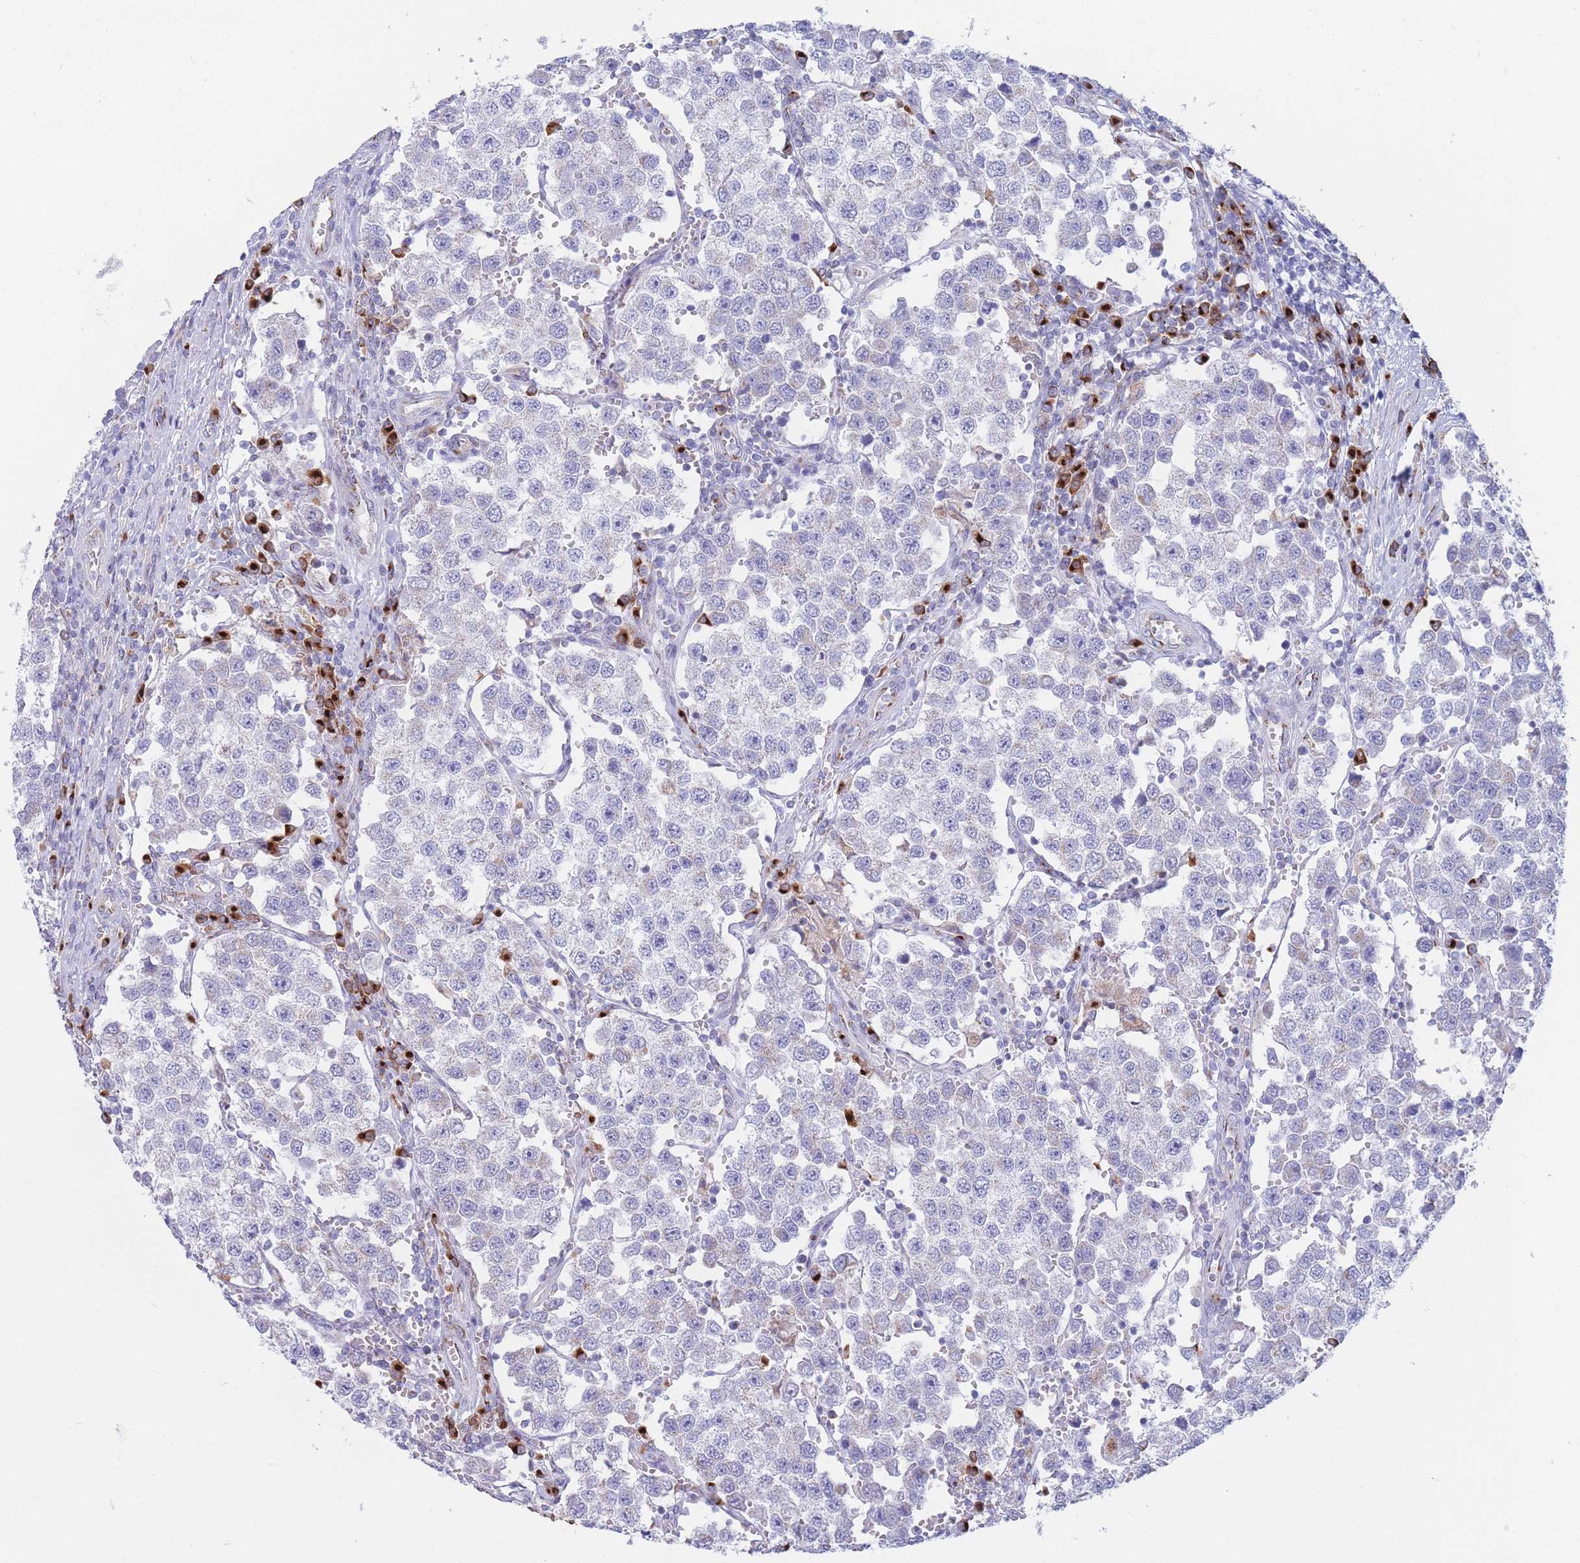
{"staining": {"intensity": "negative", "quantity": "none", "location": "none"}, "tissue": "testis cancer", "cell_type": "Tumor cells", "image_type": "cancer", "snomed": [{"axis": "morphology", "description": "Seminoma, NOS"}, {"axis": "topography", "description": "Testis"}], "caption": "The immunohistochemistry photomicrograph has no significant staining in tumor cells of seminoma (testis) tissue.", "gene": "MRPL30", "patient": {"sex": "male", "age": 37}}